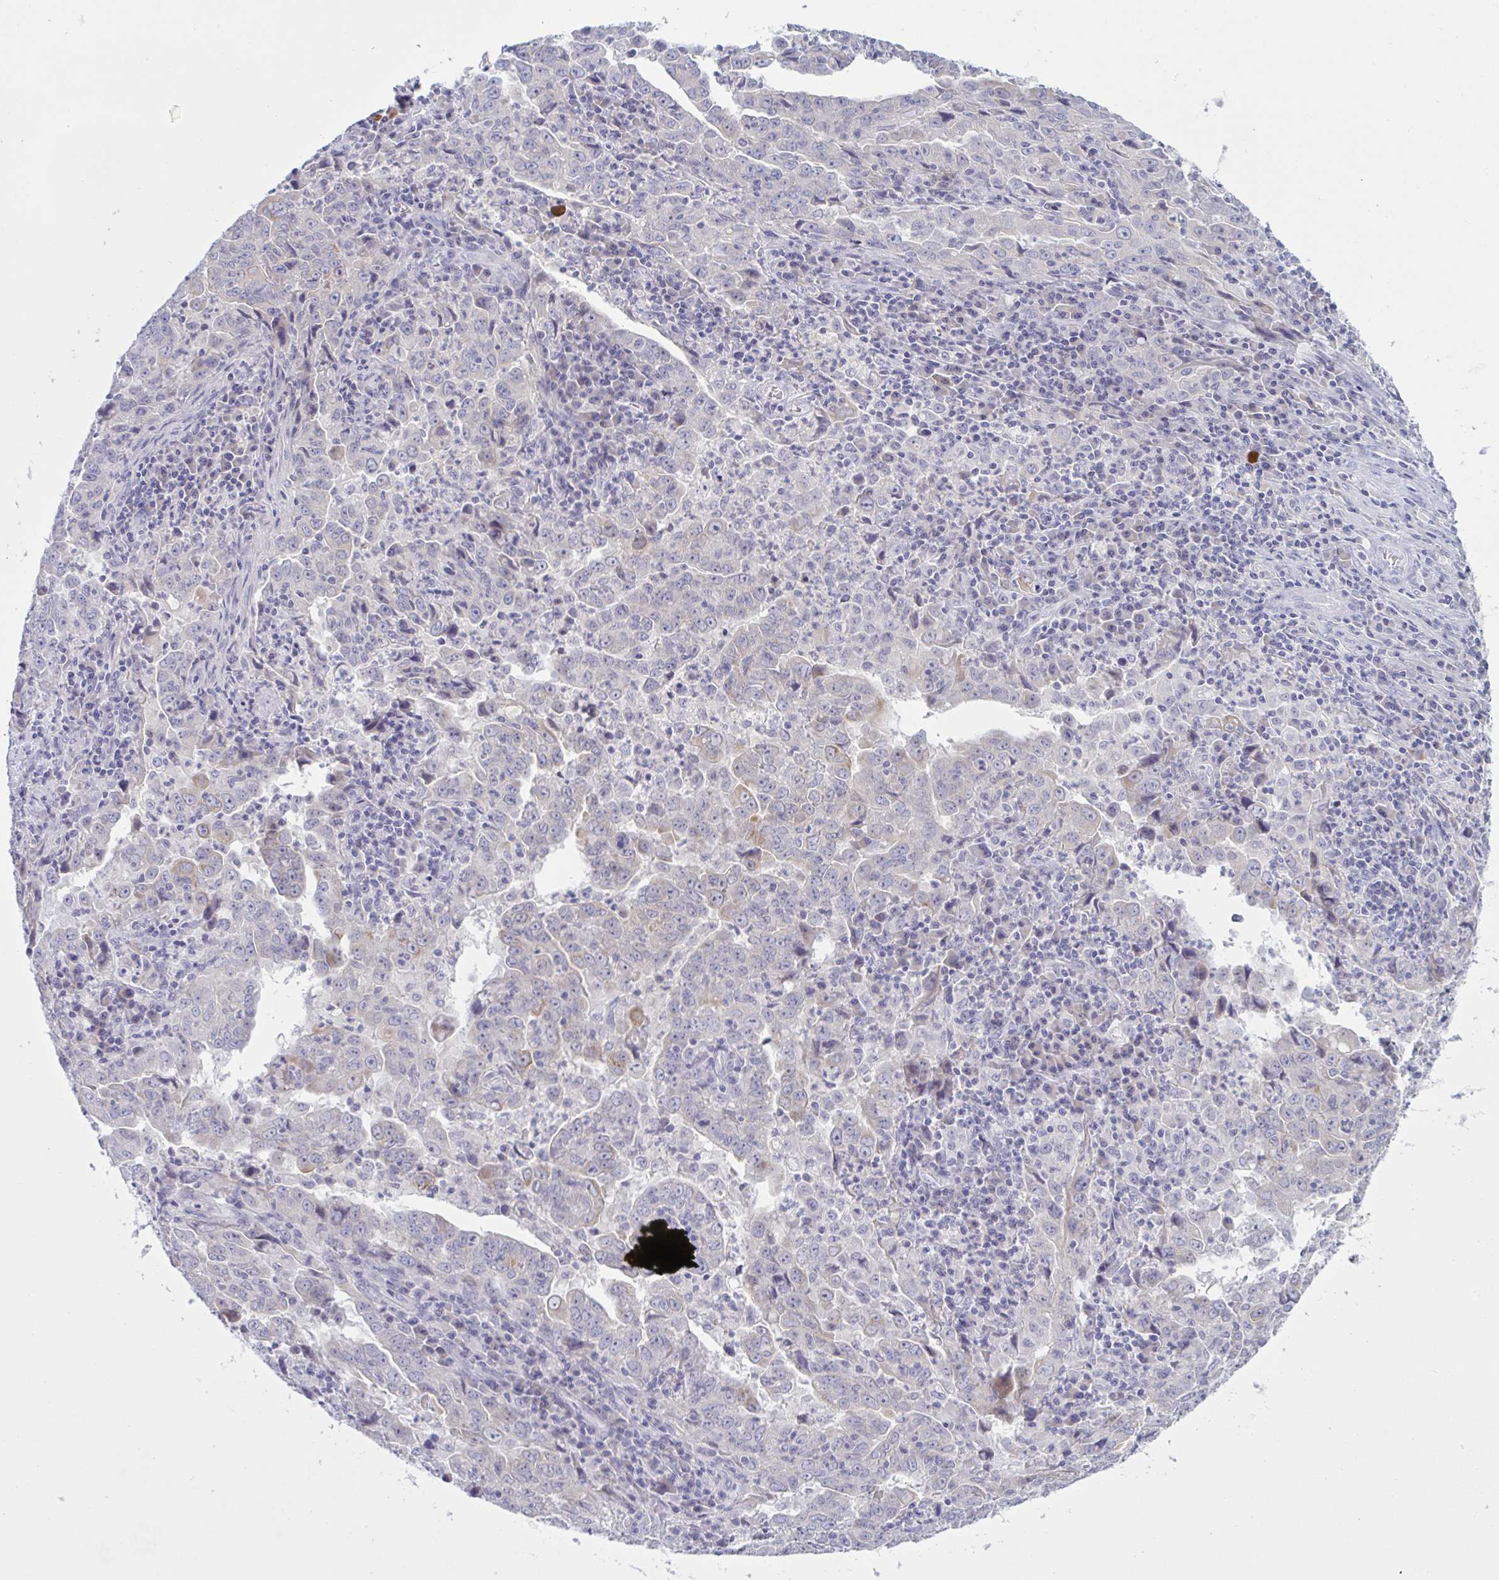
{"staining": {"intensity": "moderate", "quantity": "<25%", "location": "cytoplasmic/membranous"}, "tissue": "lung cancer", "cell_type": "Tumor cells", "image_type": "cancer", "snomed": [{"axis": "morphology", "description": "Adenocarcinoma, NOS"}, {"axis": "topography", "description": "Lung"}], "caption": "Immunohistochemistry (DAB (3,3'-diaminobenzidine)) staining of human lung adenocarcinoma demonstrates moderate cytoplasmic/membranous protein positivity in about <25% of tumor cells. Using DAB (3,3'-diaminobenzidine) (brown) and hematoxylin (blue) stains, captured at high magnification using brightfield microscopy.", "gene": "TENT5D", "patient": {"sex": "male", "age": 67}}